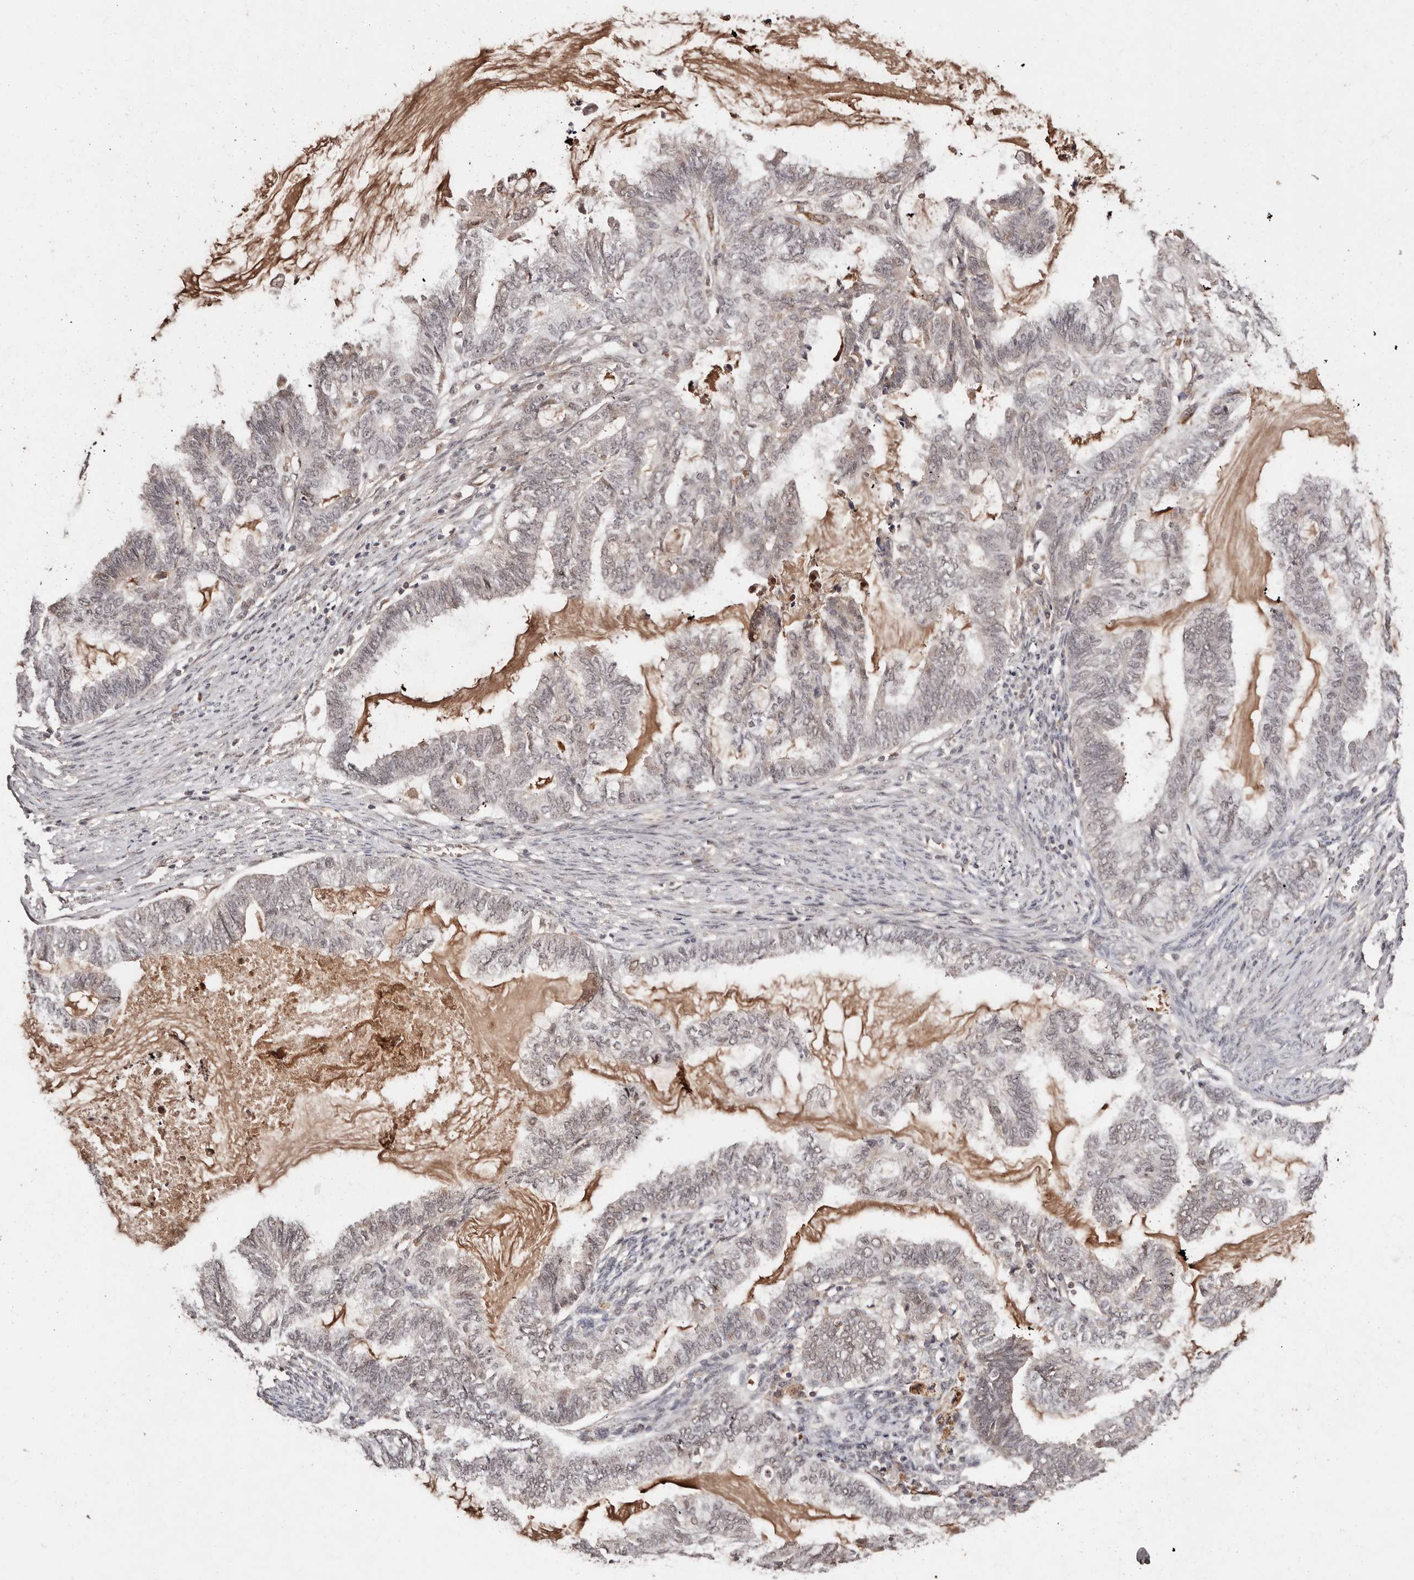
{"staining": {"intensity": "weak", "quantity": "<25%", "location": "cytoplasmic/membranous,nuclear"}, "tissue": "endometrial cancer", "cell_type": "Tumor cells", "image_type": "cancer", "snomed": [{"axis": "morphology", "description": "Adenocarcinoma, NOS"}, {"axis": "topography", "description": "Endometrium"}], "caption": "Tumor cells show no significant positivity in endometrial cancer (adenocarcinoma).", "gene": "BICRAL", "patient": {"sex": "female", "age": 86}}